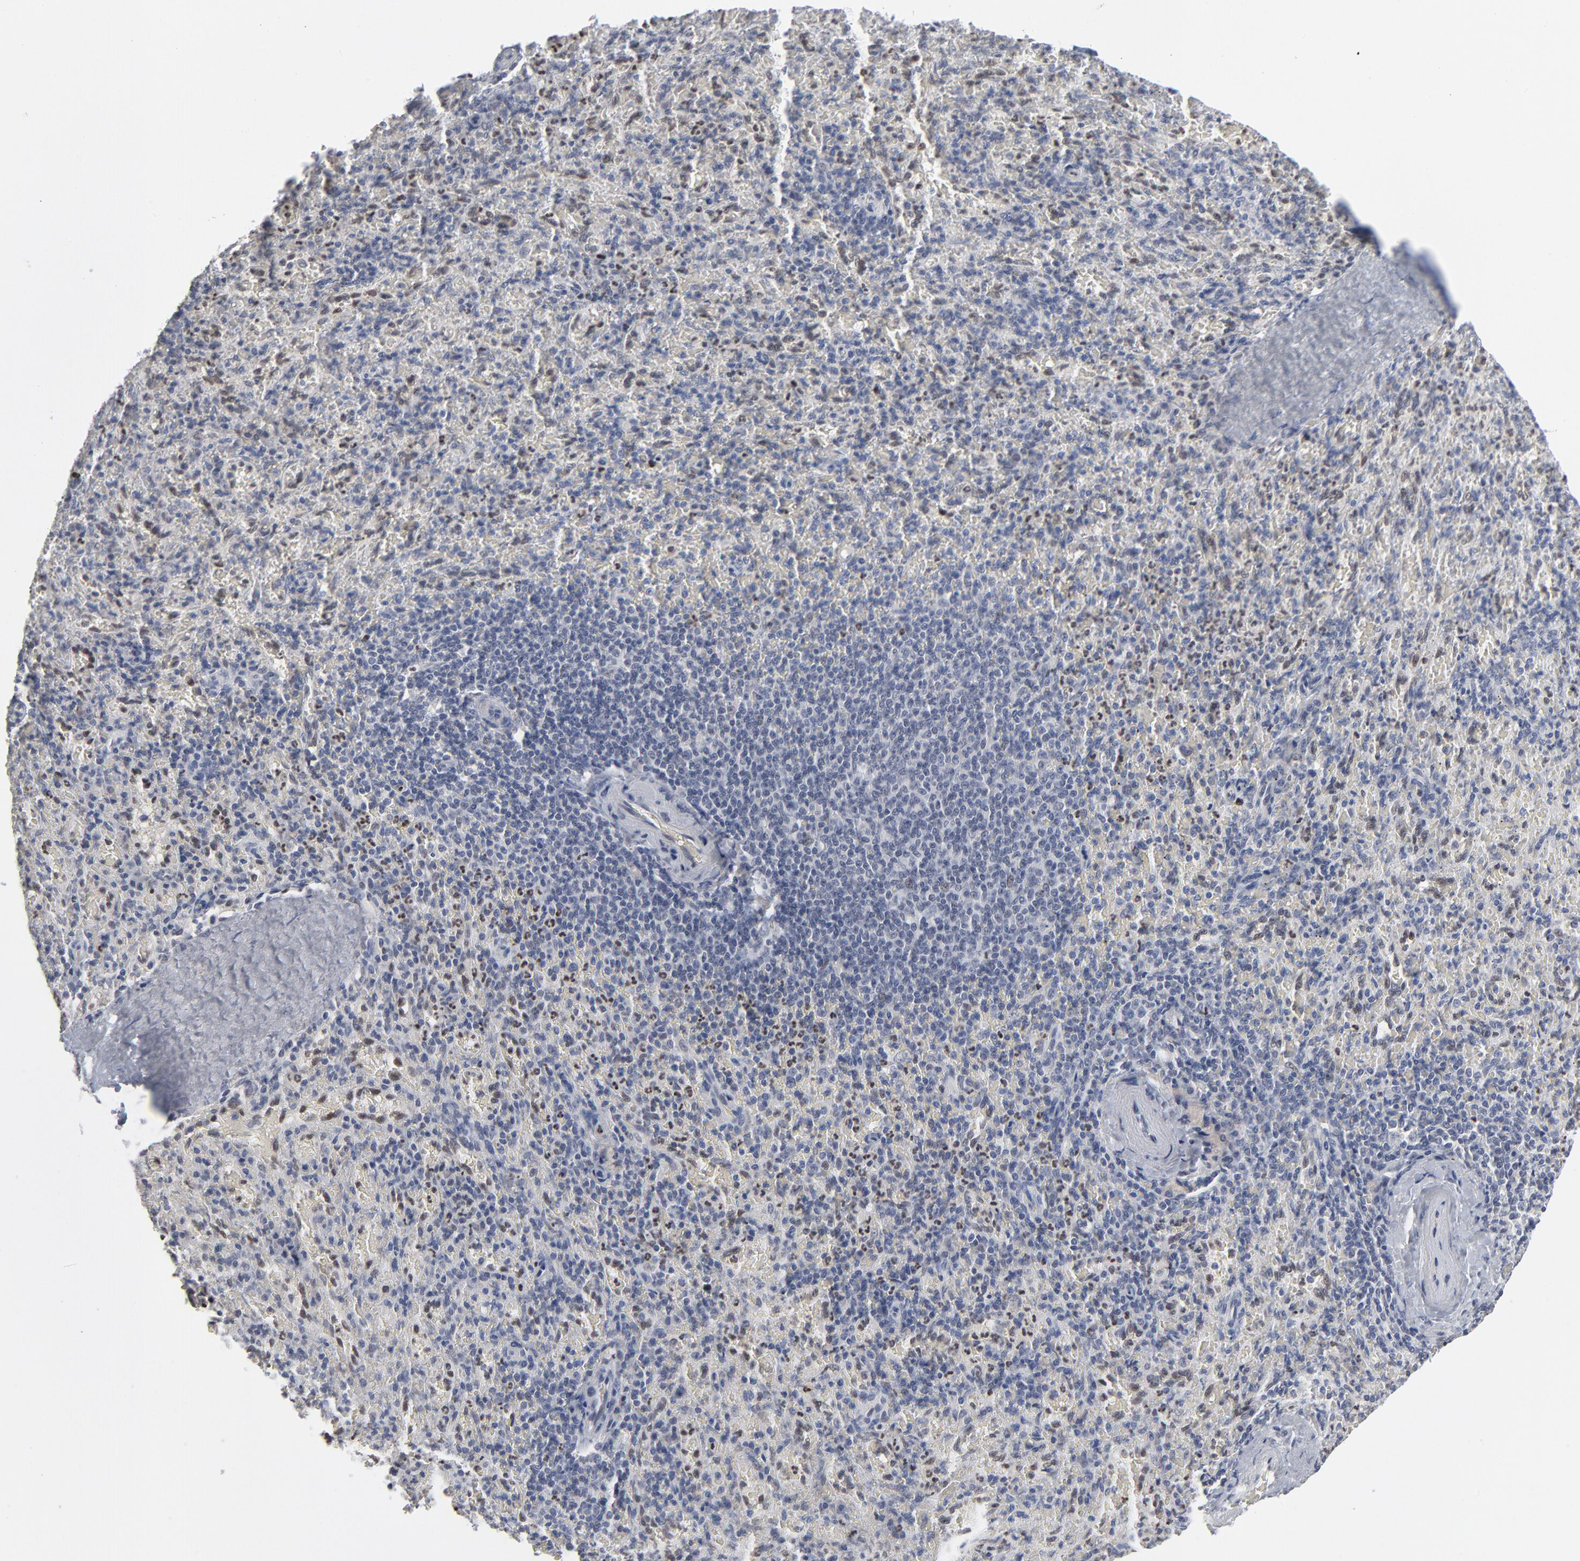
{"staining": {"intensity": "moderate", "quantity": "<25%", "location": "nuclear"}, "tissue": "spleen", "cell_type": "Cells in red pulp", "image_type": "normal", "snomed": [{"axis": "morphology", "description": "Normal tissue, NOS"}, {"axis": "topography", "description": "Spleen"}], "caption": "IHC image of unremarkable spleen stained for a protein (brown), which reveals low levels of moderate nuclear expression in about <25% of cells in red pulp.", "gene": "FOXN2", "patient": {"sex": "female", "age": 43}}